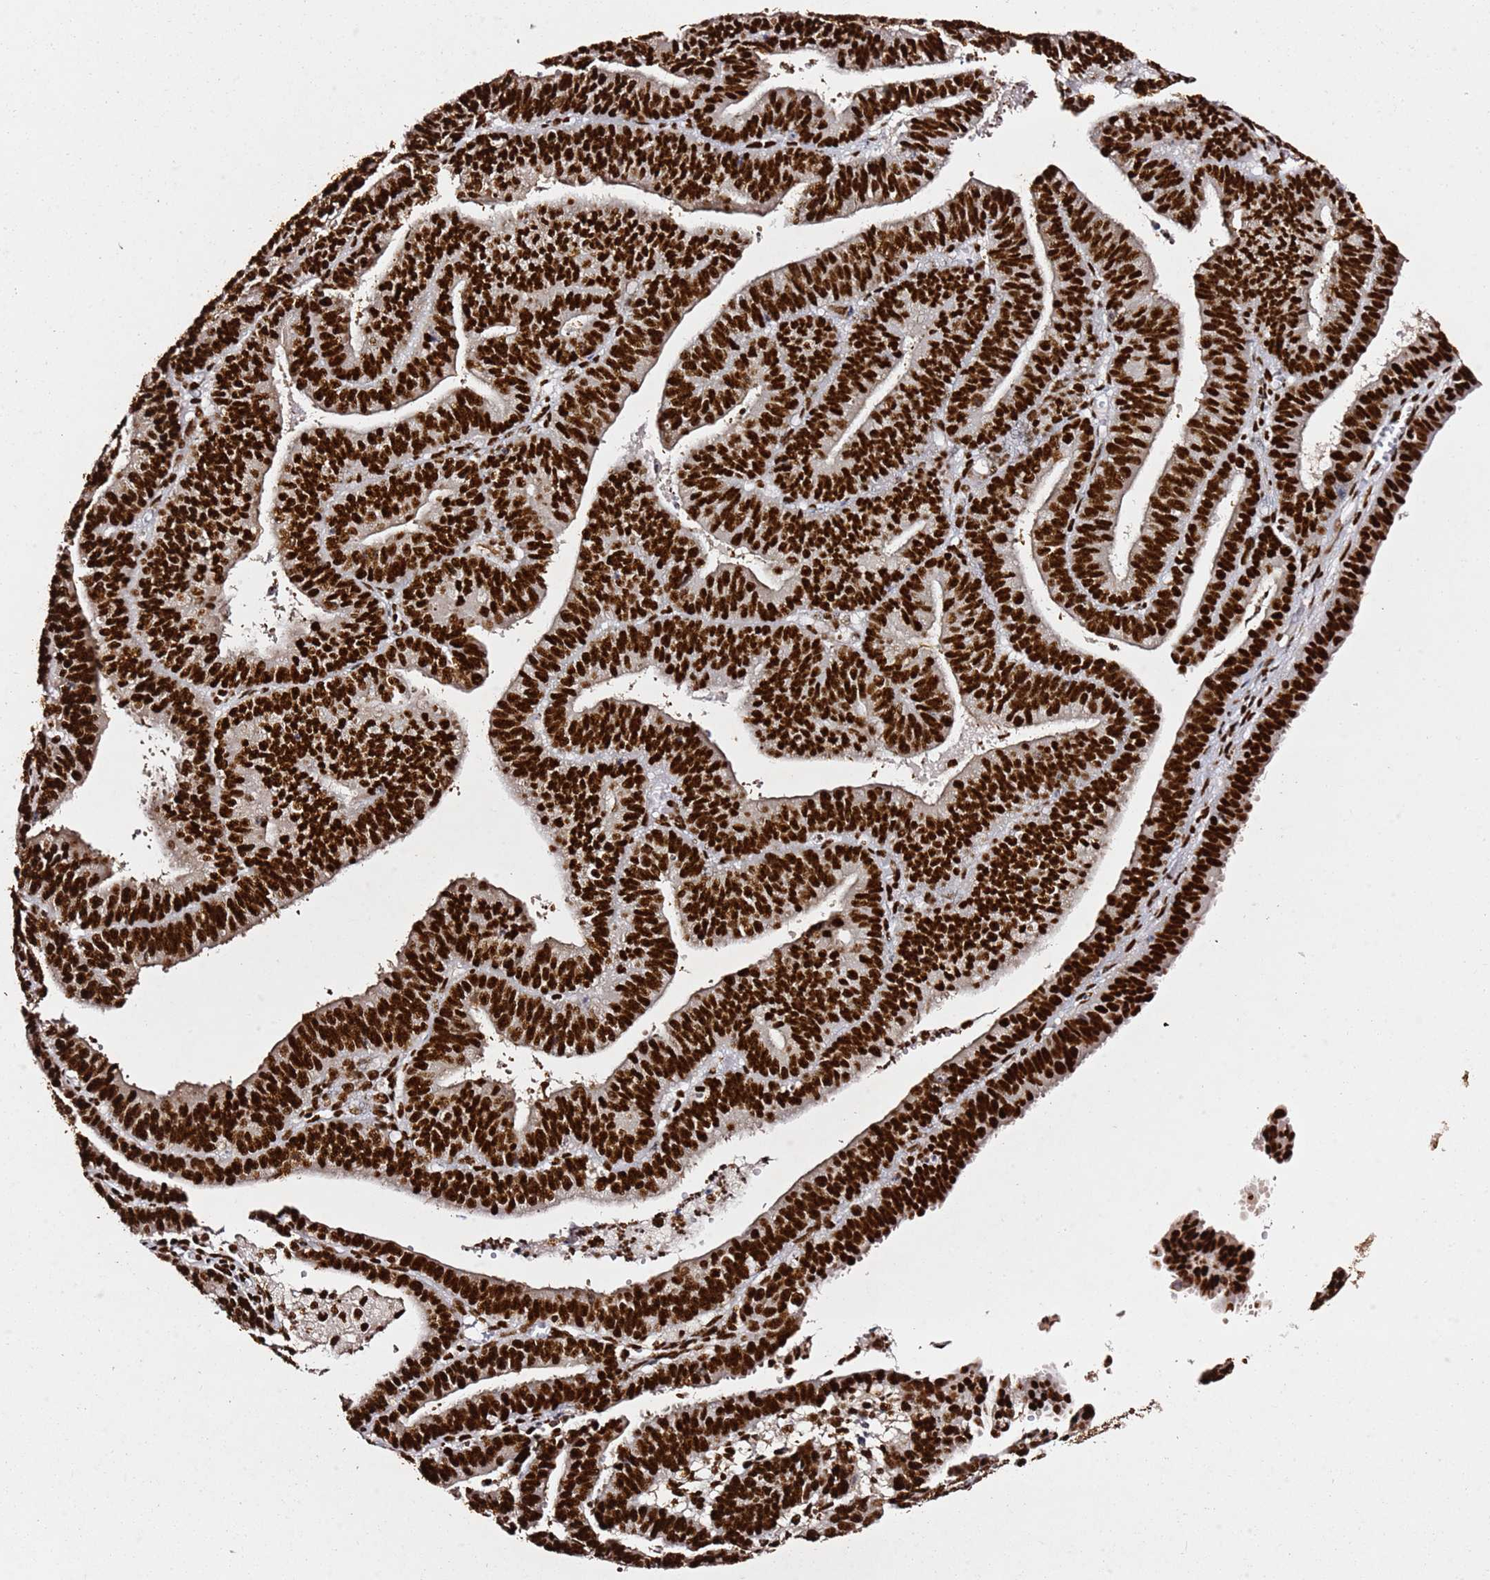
{"staining": {"intensity": "strong", "quantity": ">75%", "location": "nuclear"}, "tissue": "endometrial cancer", "cell_type": "Tumor cells", "image_type": "cancer", "snomed": [{"axis": "morphology", "description": "Adenocarcinoma, NOS"}, {"axis": "topography", "description": "Endometrium"}], "caption": "A high amount of strong nuclear staining is appreciated in about >75% of tumor cells in endometrial cancer tissue. (Brightfield microscopy of DAB IHC at high magnification).", "gene": "C6orf226", "patient": {"sex": "female", "age": 73}}